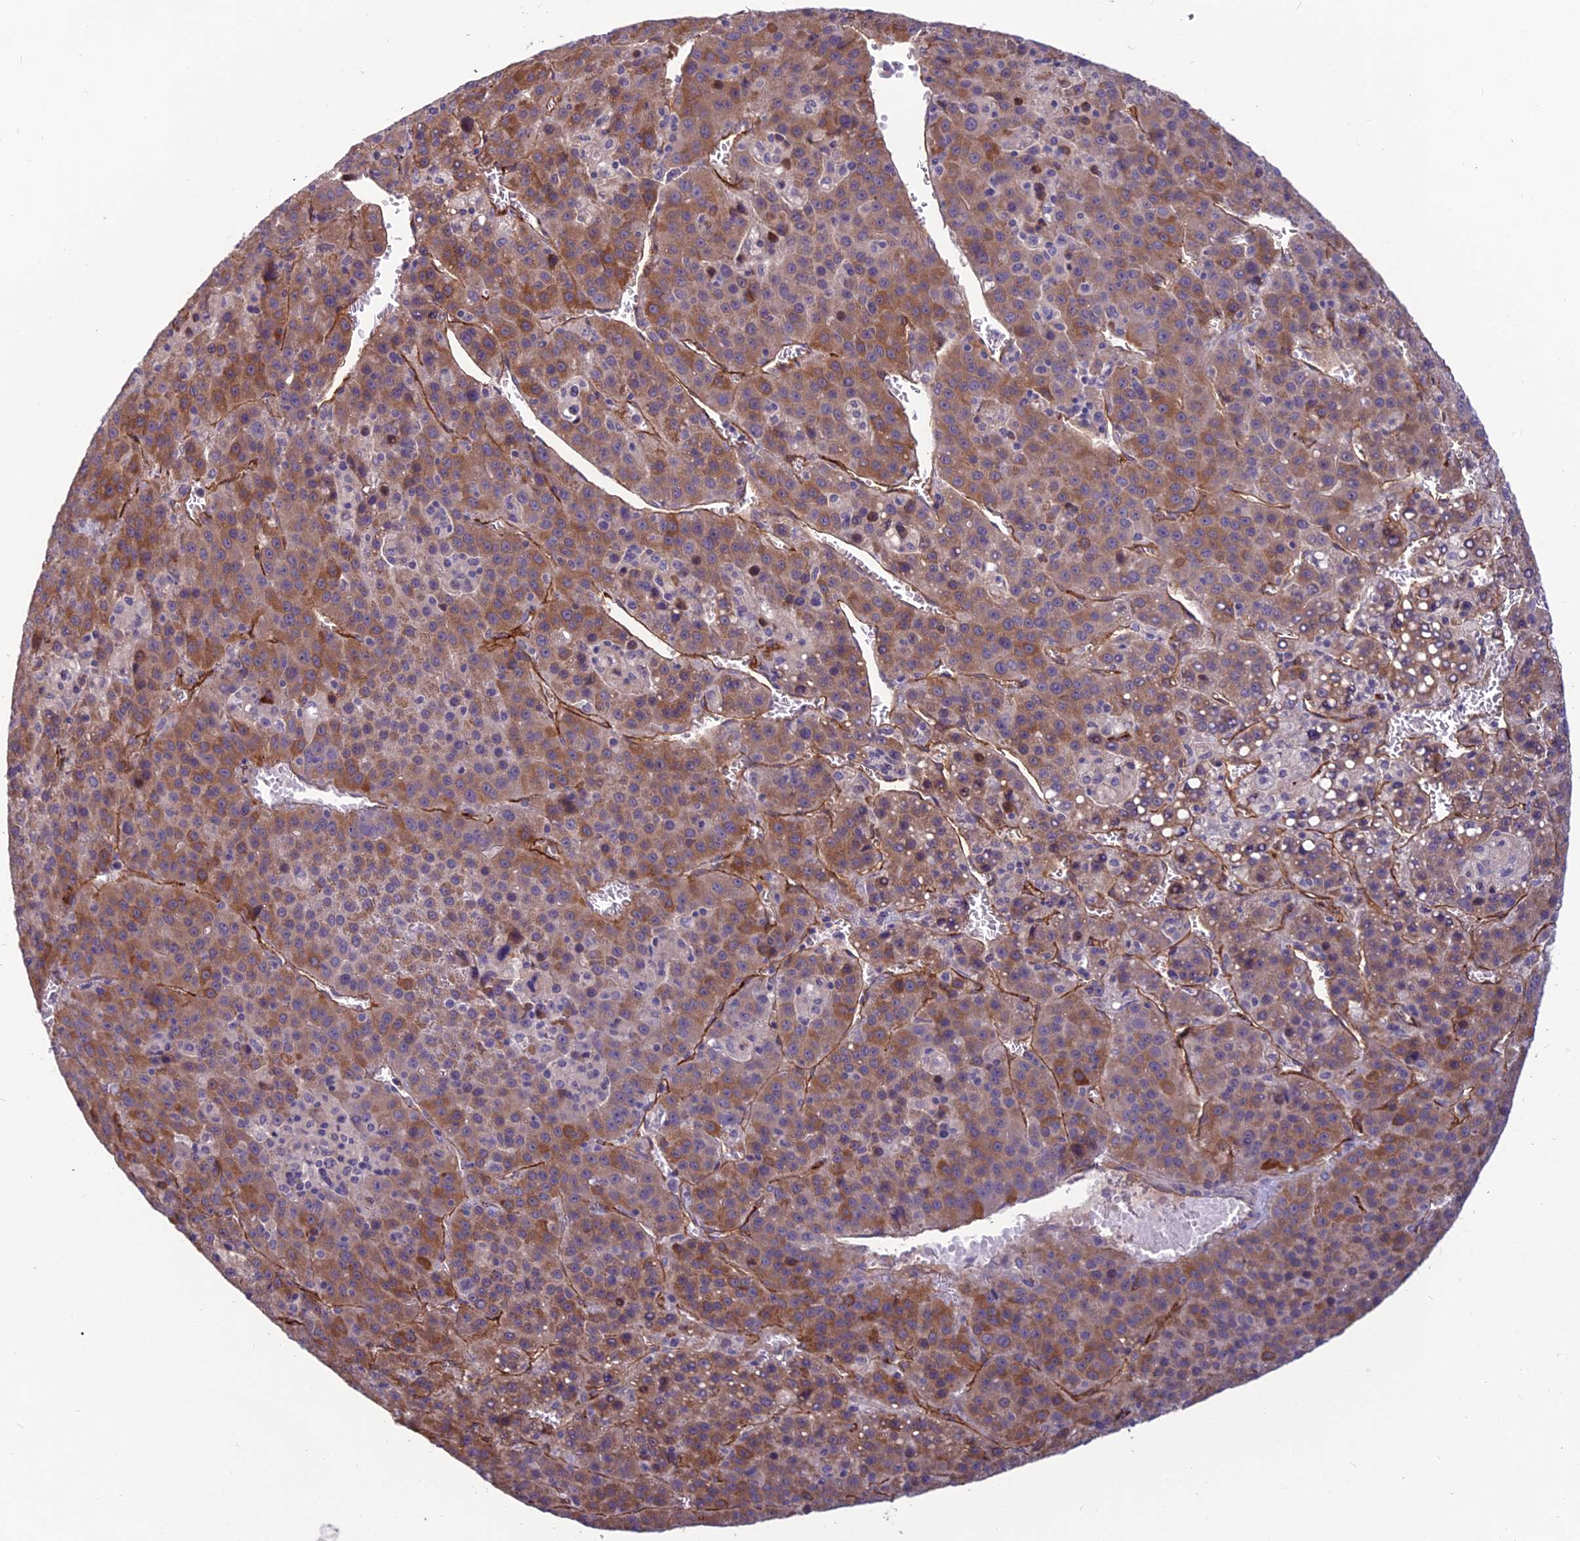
{"staining": {"intensity": "moderate", "quantity": ">75%", "location": "cytoplasmic/membranous"}, "tissue": "liver cancer", "cell_type": "Tumor cells", "image_type": "cancer", "snomed": [{"axis": "morphology", "description": "Carcinoma, Hepatocellular, NOS"}, {"axis": "topography", "description": "Liver"}], "caption": "IHC staining of liver hepatocellular carcinoma, which reveals medium levels of moderate cytoplasmic/membranous positivity in about >75% of tumor cells indicating moderate cytoplasmic/membranous protein positivity. The staining was performed using DAB (3,3'-diaminobenzidine) (brown) for protein detection and nuclei were counterstained in hematoxylin (blue).", "gene": "TSPAN15", "patient": {"sex": "female", "age": 53}}